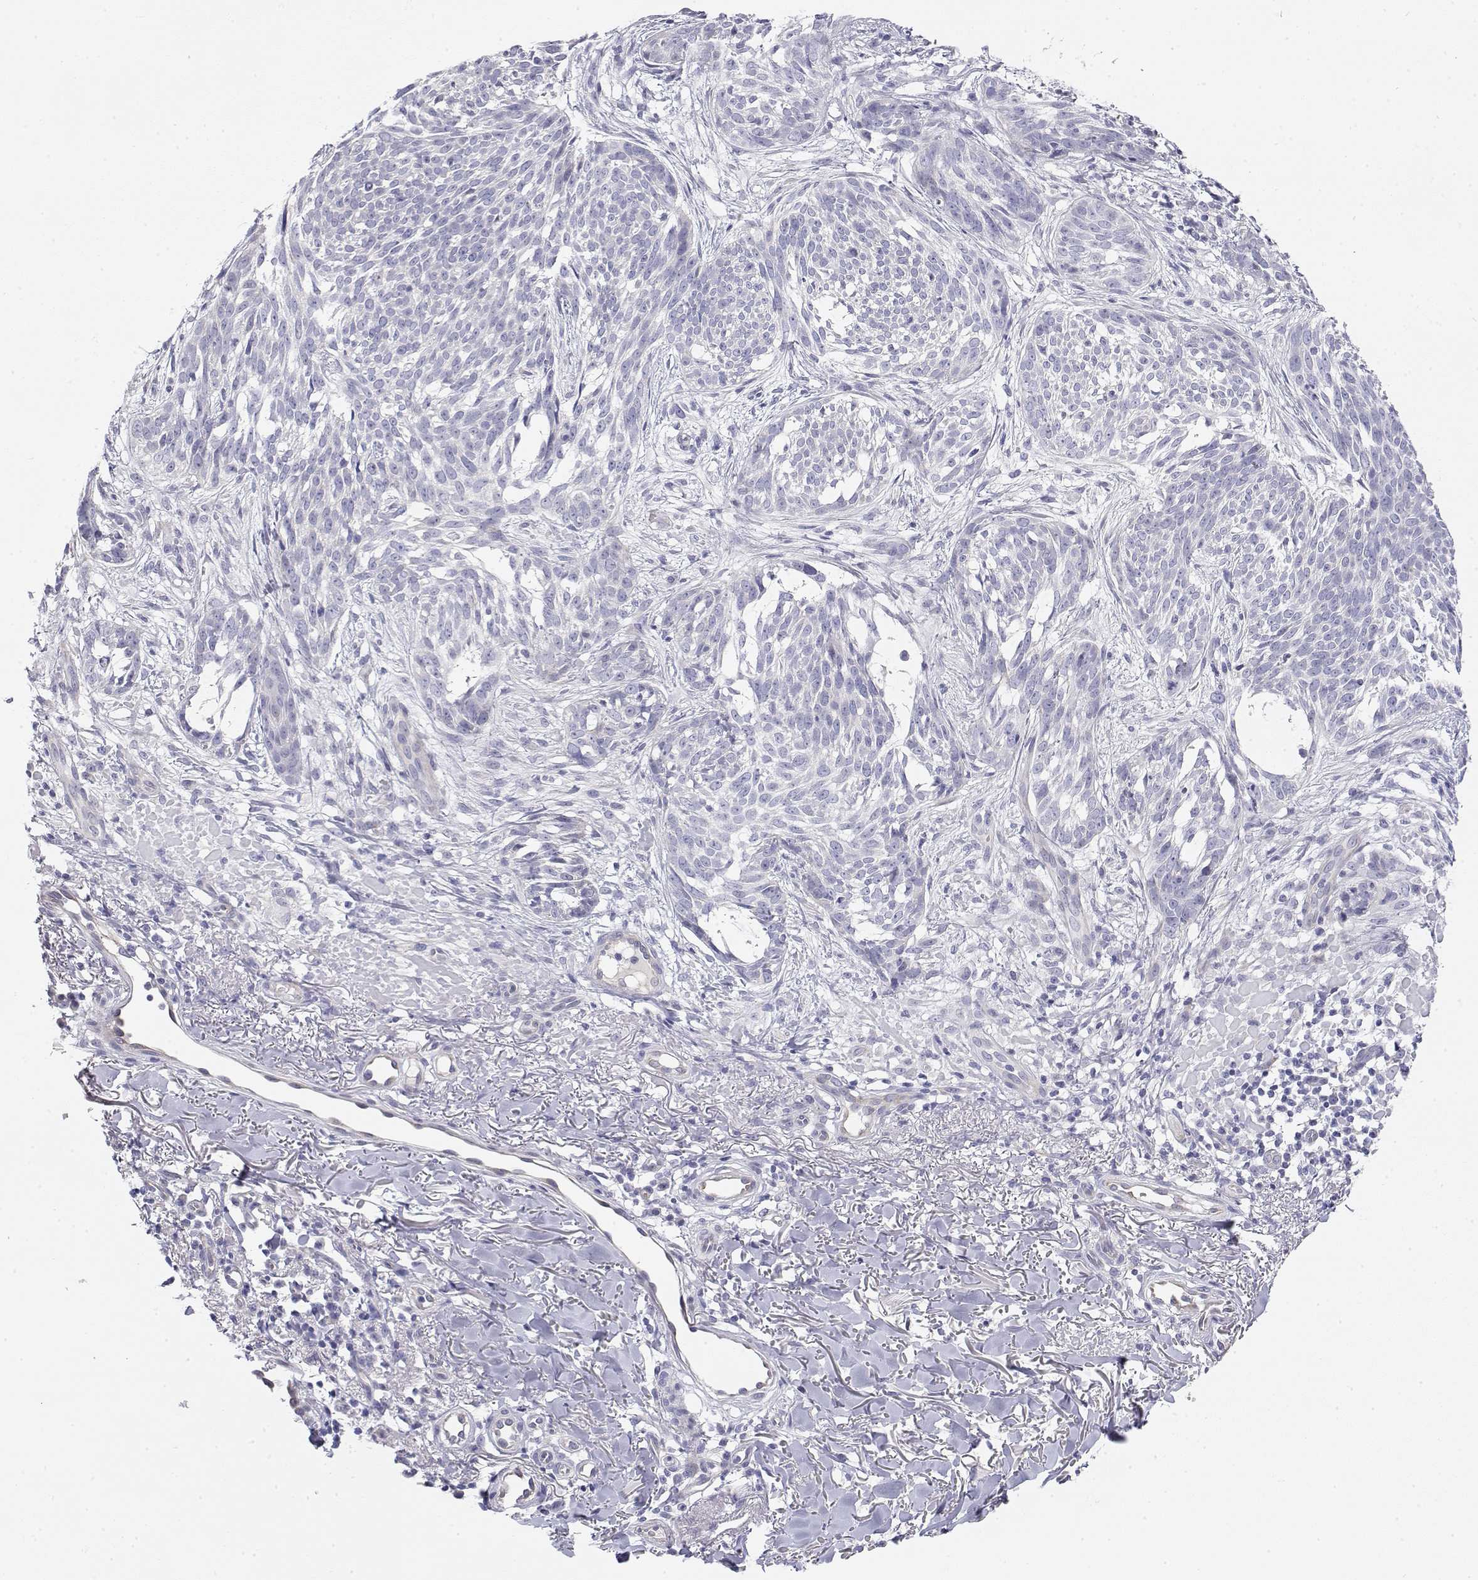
{"staining": {"intensity": "negative", "quantity": "none", "location": "none"}, "tissue": "skin cancer", "cell_type": "Tumor cells", "image_type": "cancer", "snomed": [{"axis": "morphology", "description": "Basal cell carcinoma"}, {"axis": "topography", "description": "Skin"}], "caption": "High power microscopy histopathology image of an IHC histopathology image of skin cancer, revealing no significant expression in tumor cells. Nuclei are stained in blue.", "gene": "MISP", "patient": {"sex": "male", "age": 88}}